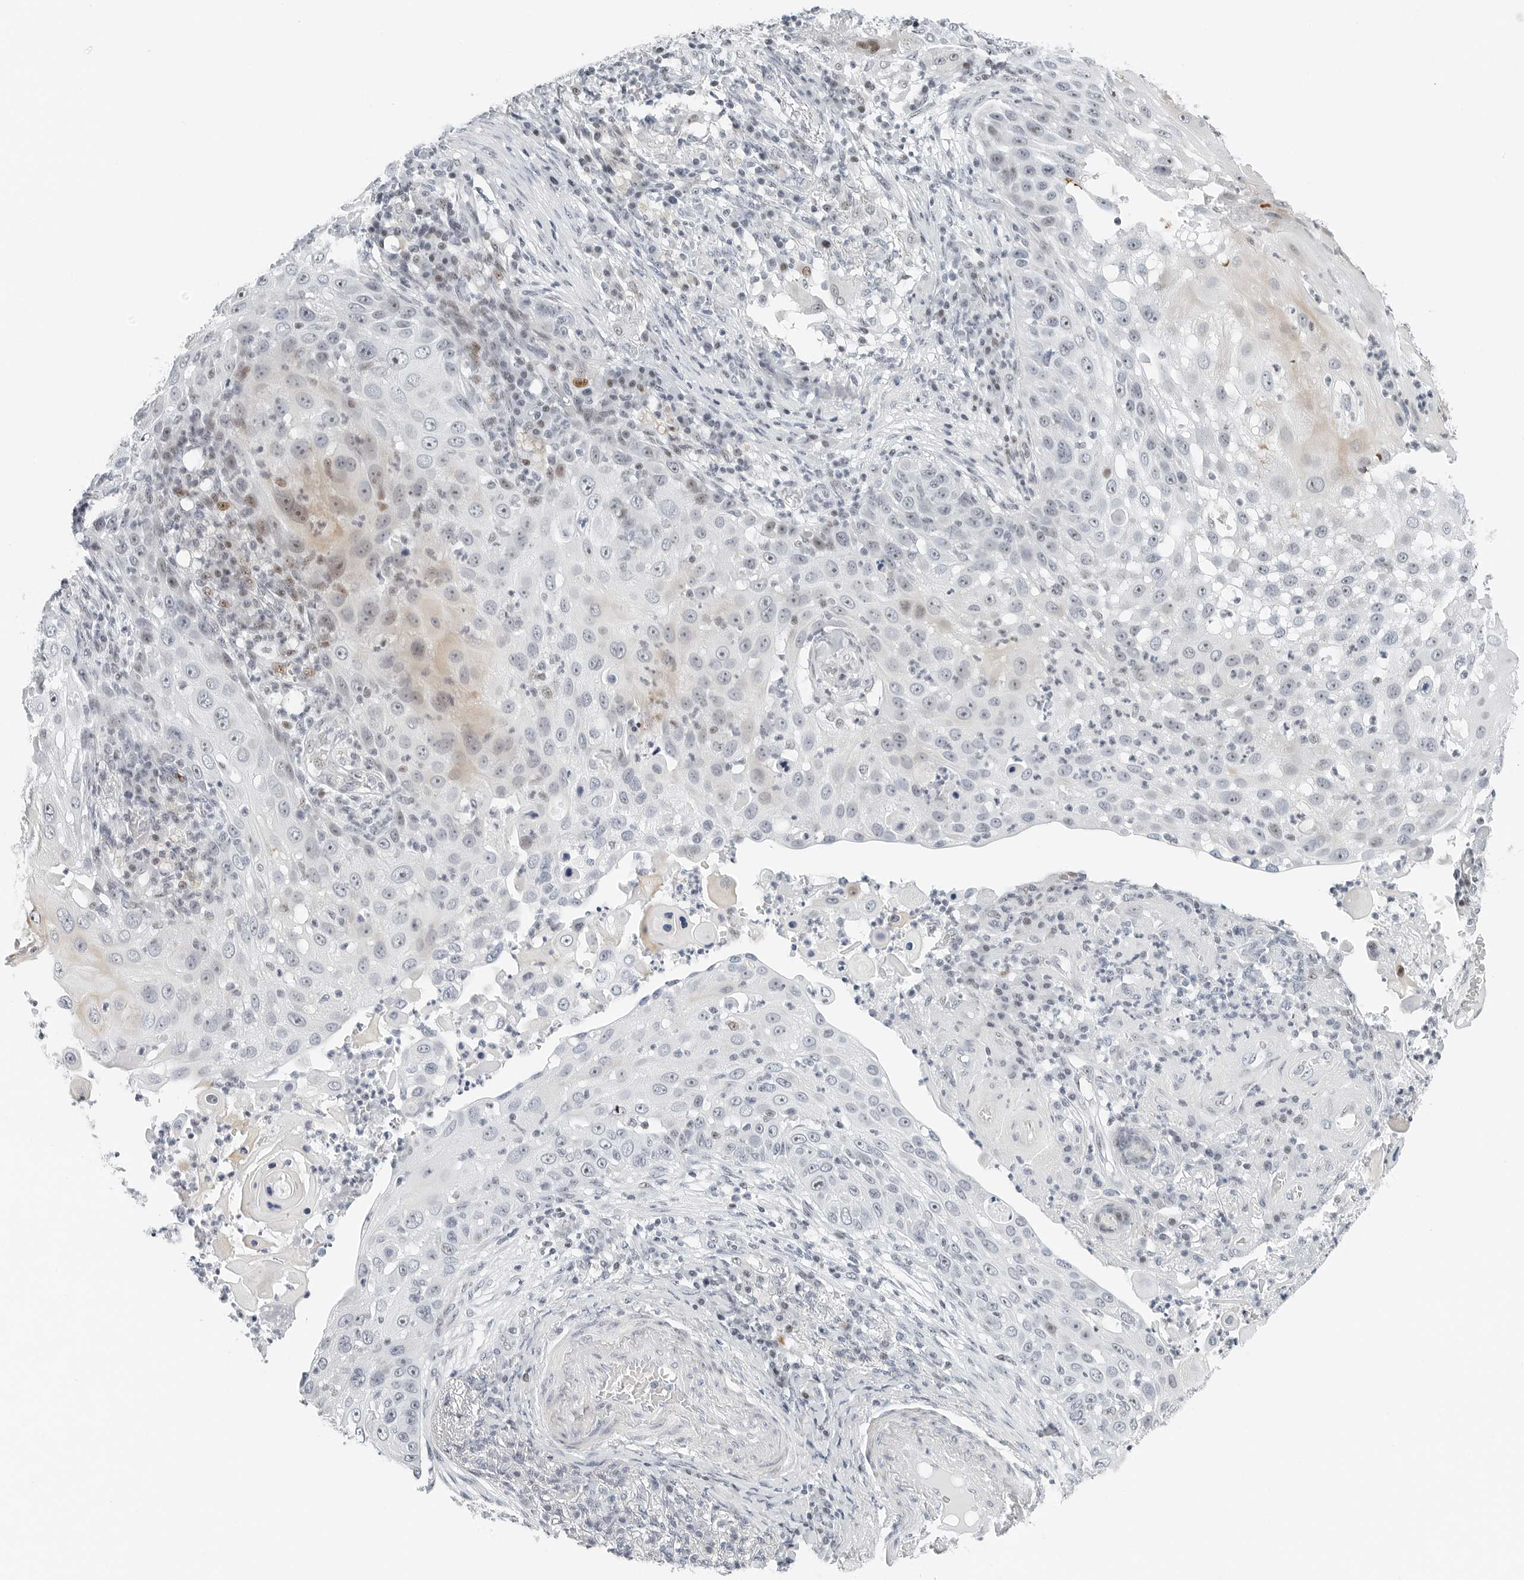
{"staining": {"intensity": "weak", "quantity": "<25%", "location": "cytoplasmic/membranous,nuclear"}, "tissue": "skin cancer", "cell_type": "Tumor cells", "image_type": "cancer", "snomed": [{"axis": "morphology", "description": "Squamous cell carcinoma, NOS"}, {"axis": "topography", "description": "Skin"}], "caption": "Squamous cell carcinoma (skin) stained for a protein using immunohistochemistry displays no expression tumor cells.", "gene": "NTMT2", "patient": {"sex": "female", "age": 44}}